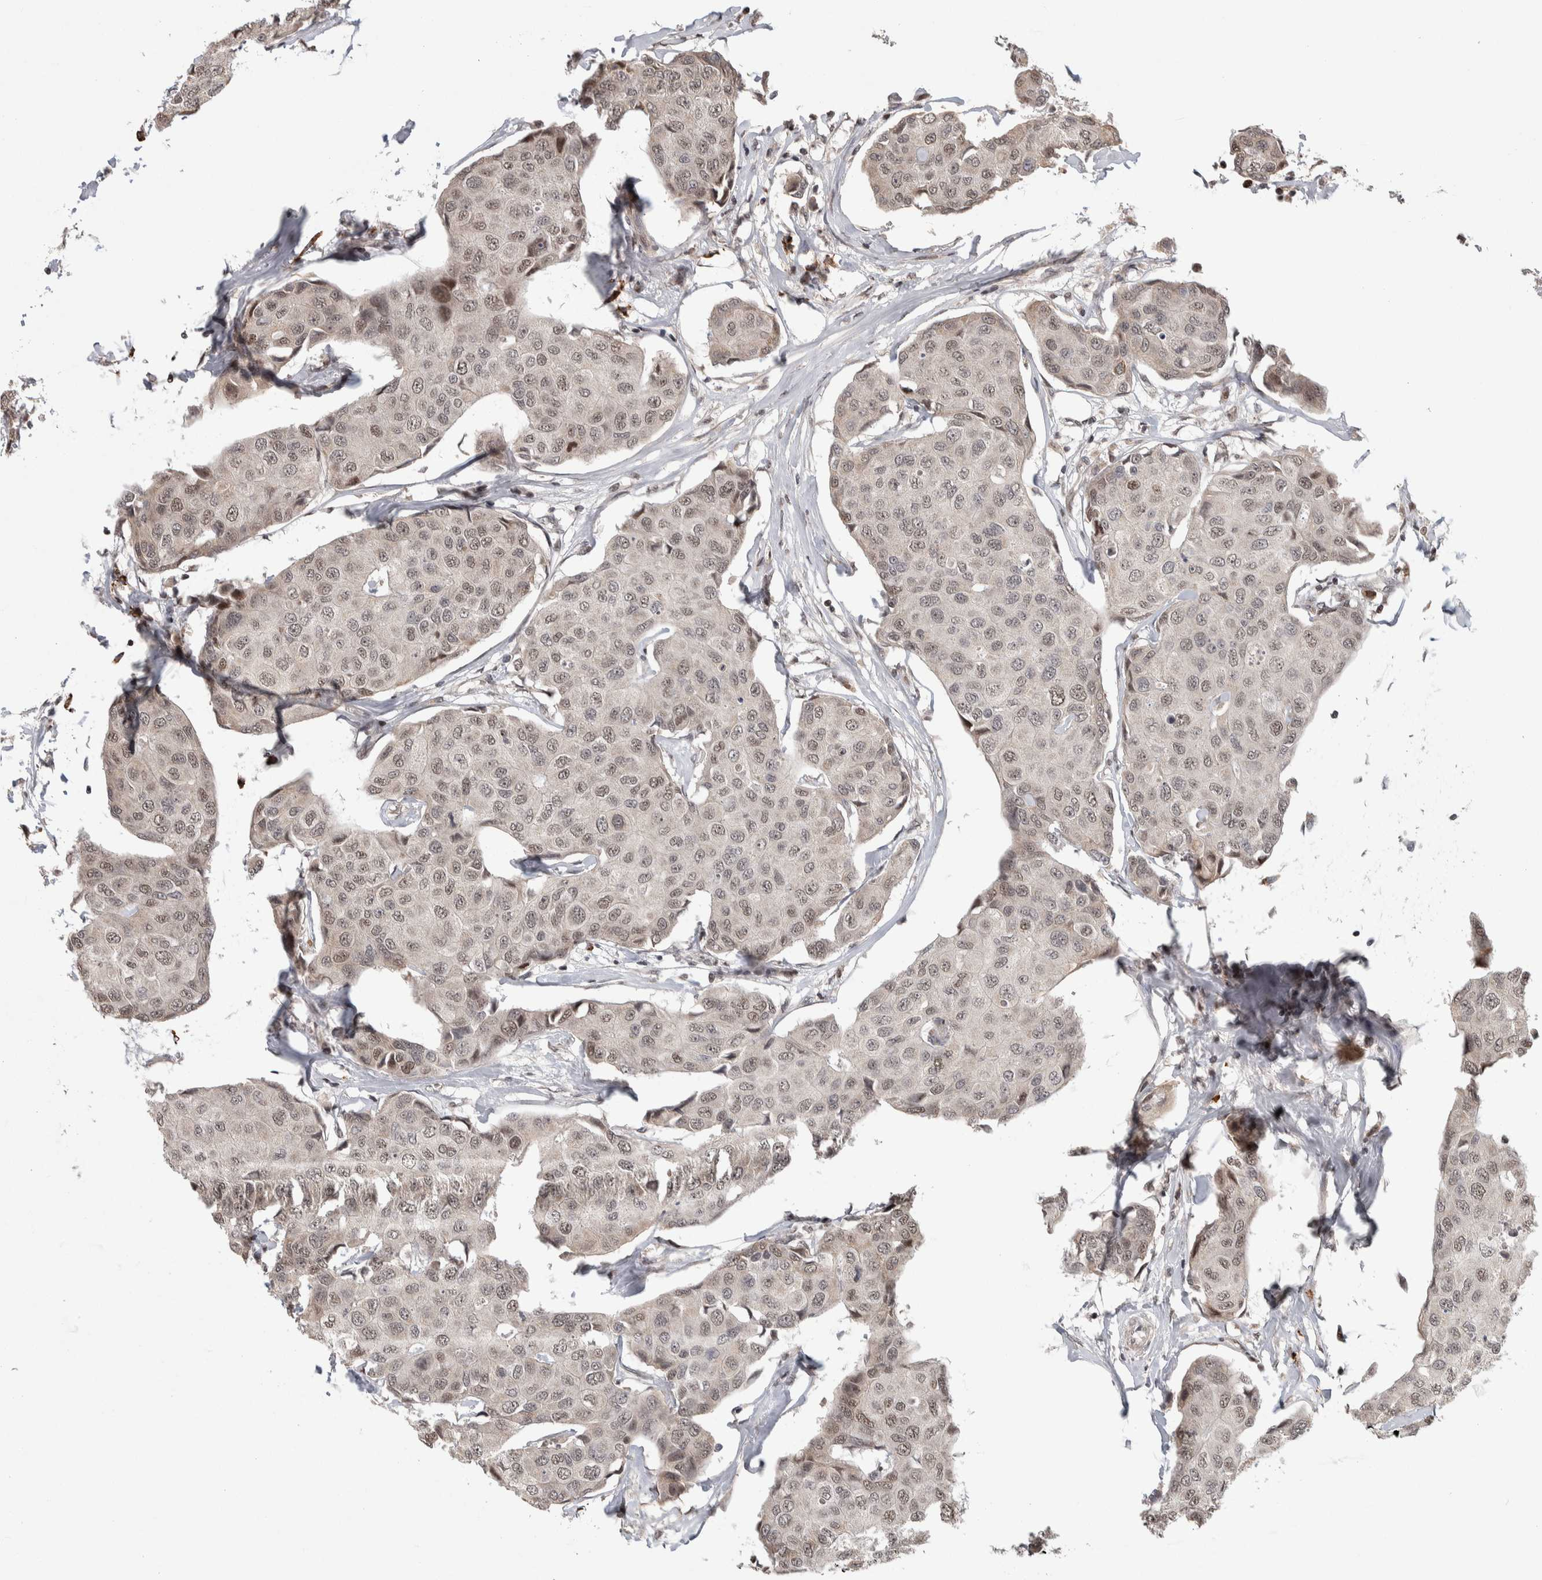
{"staining": {"intensity": "weak", "quantity": "25%-75%", "location": "nuclear"}, "tissue": "breast cancer", "cell_type": "Tumor cells", "image_type": "cancer", "snomed": [{"axis": "morphology", "description": "Duct carcinoma"}, {"axis": "topography", "description": "Breast"}], "caption": "The histopathology image displays staining of breast cancer (infiltrating ductal carcinoma), revealing weak nuclear protein staining (brown color) within tumor cells.", "gene": "ZNF592", "patient": {"sex": "female", "age": 80}}